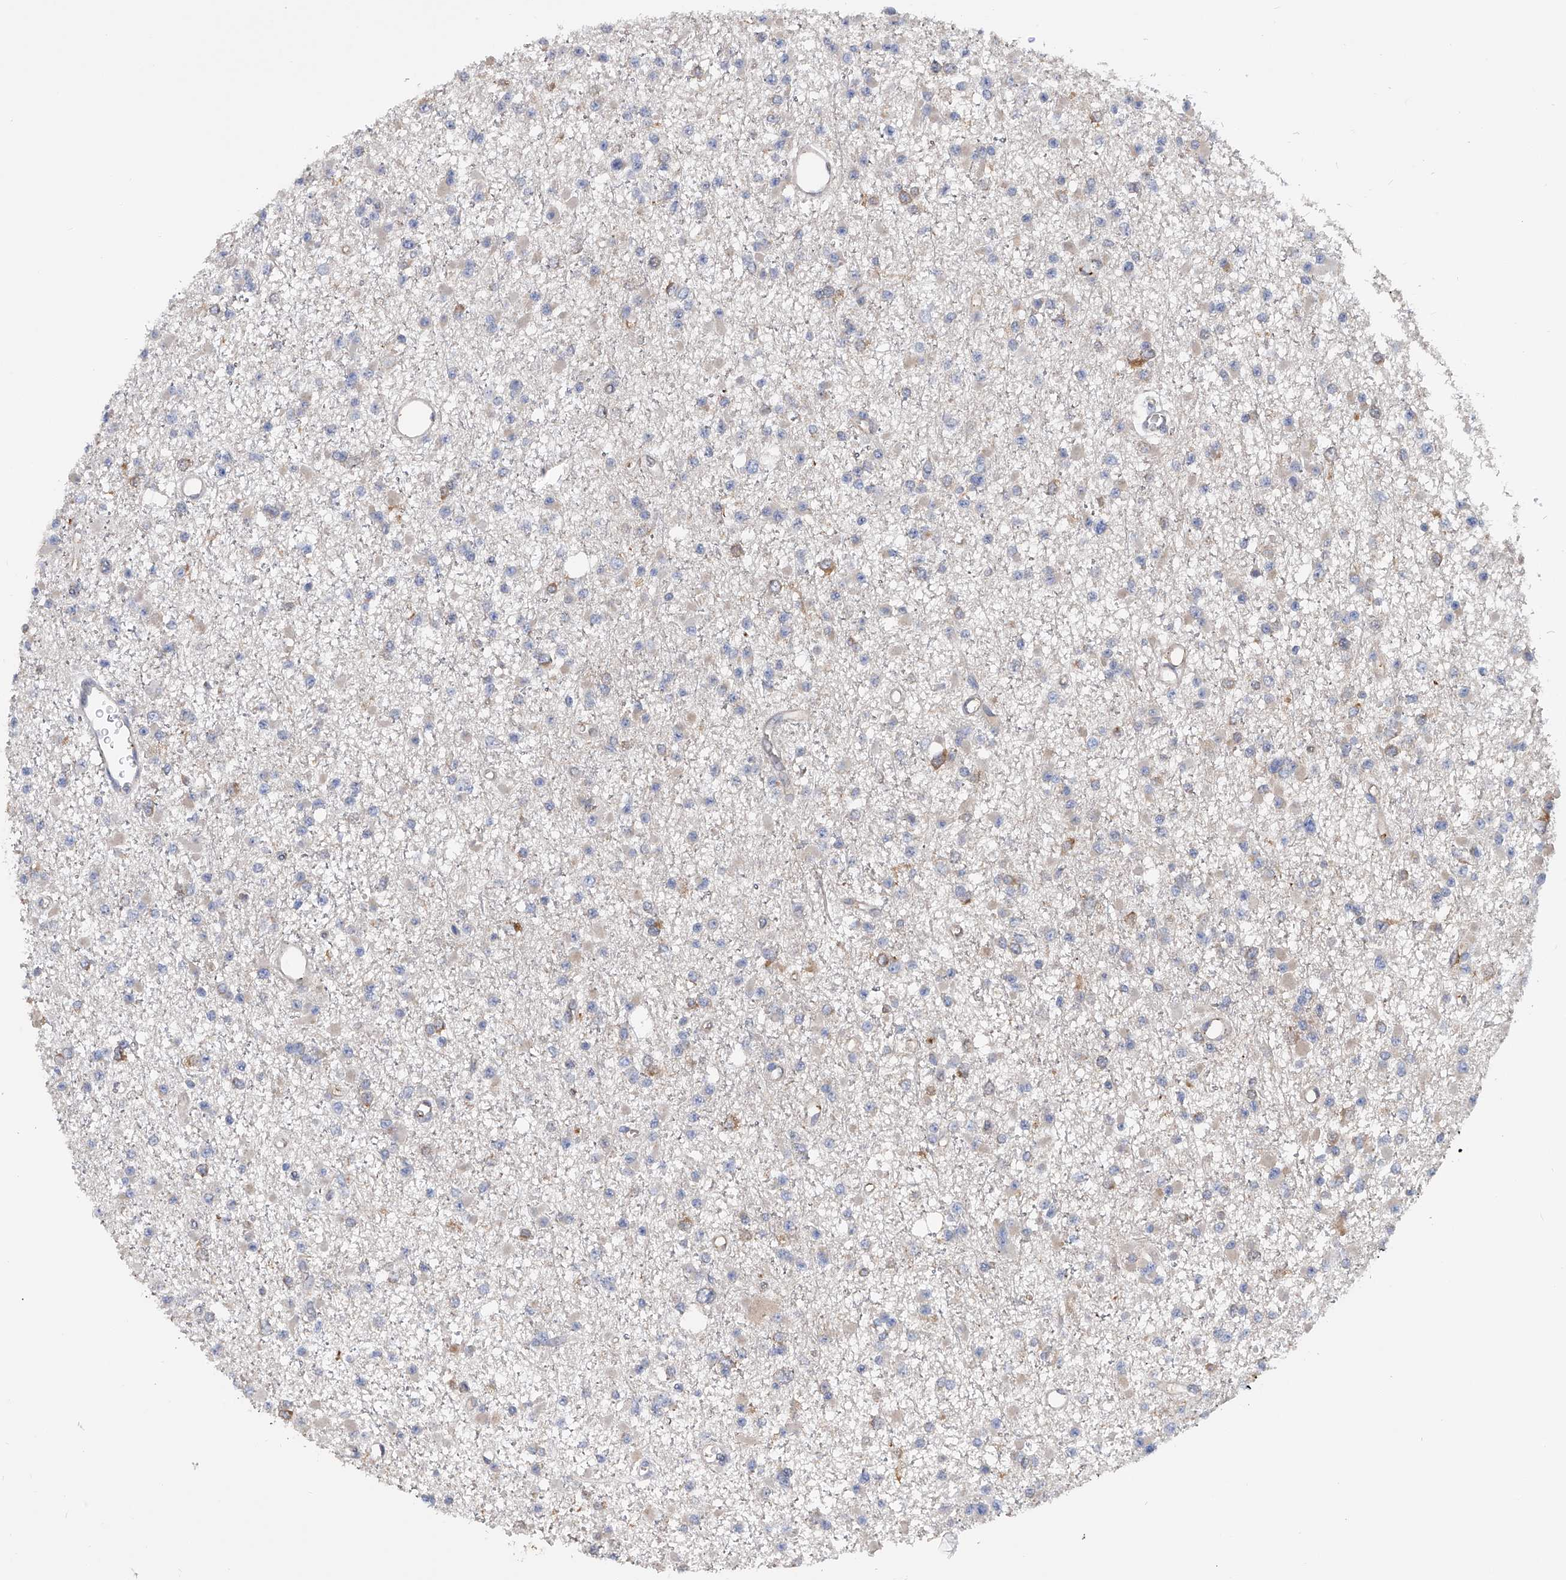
{"staining": {"intensity": "weak", "quantity": "<25%", "location": "cytoplasmic/membranous"}, "tissue": "glioma", "cell_type": "Tumor cells", "image_type": "cancer", "snomed": [{"axis": "morphology", "description": "Glioma, malignant, Low grade"}, {"axis": "topography", "description": "Brain"}], "caption": "High magnification brightfield microscopy of glioma stained with DAB (3,3'-diaminobenzidine) (brown) and counterstained with hematoxylin (blue): tumor cells show no significant expression. (DAB immunohistochemistry (IHC) visualized using brightfield microscopy, high magnification).", "gene": "NUDT17", "patient": {"sex": "female", "age": 22}}